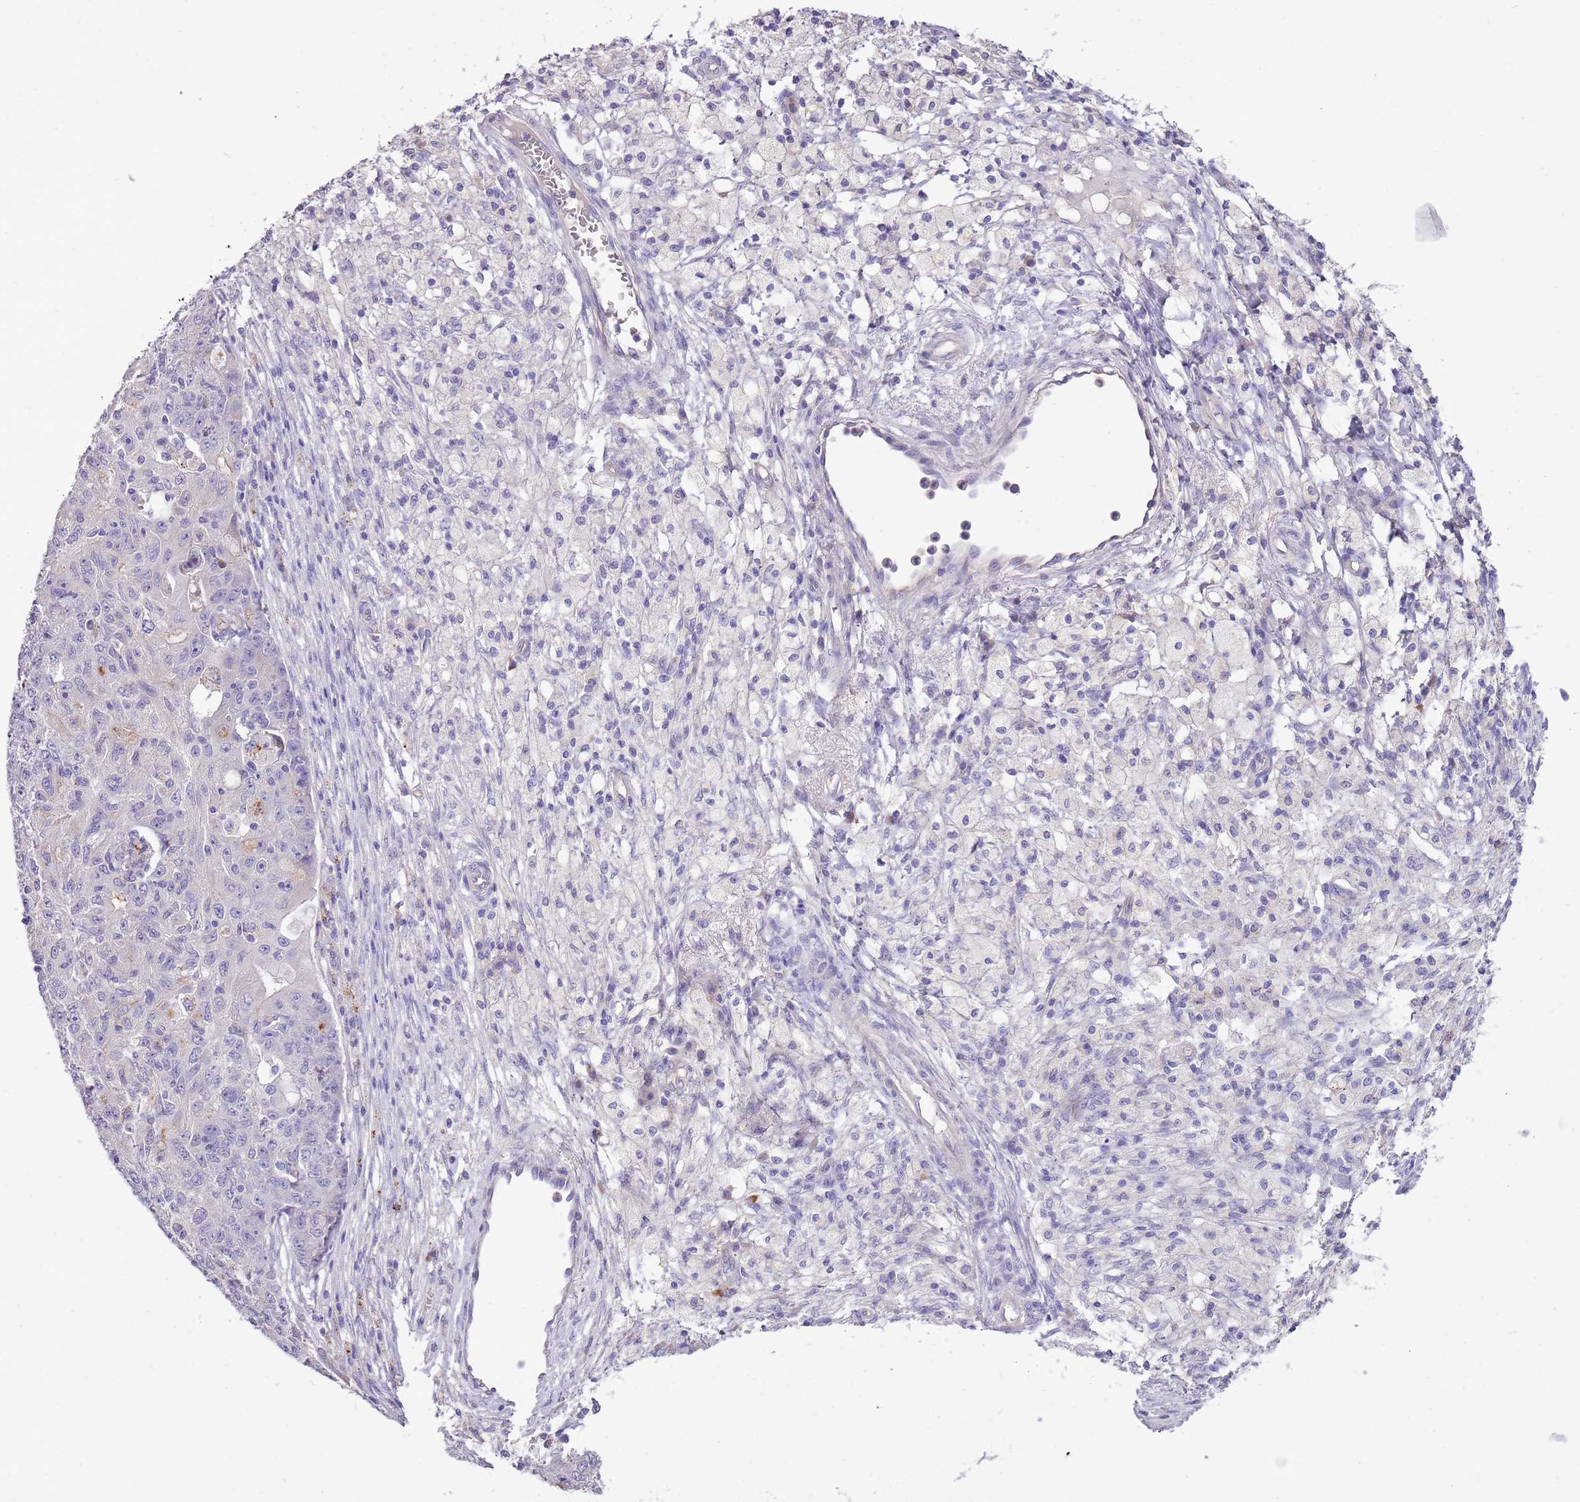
{"staining": {"intensity": "negative", "quantity": "none", "location": "none"}, "tissue": "ovarian cancer", "cell_type": "Tumor cells", "image_type": "cancer", "snomed": [{"axis": "morphology", "description": "Carcinoma, endometroid"}, {"axis": "topography", "description": "Ovary"}], "caption": "This is an IHC micrograph of endometroid carcinoma (ovarian). There is no expression in tumor cells.", "gene": "NTN4", "patient": {"sex": "female", "age": 42}}